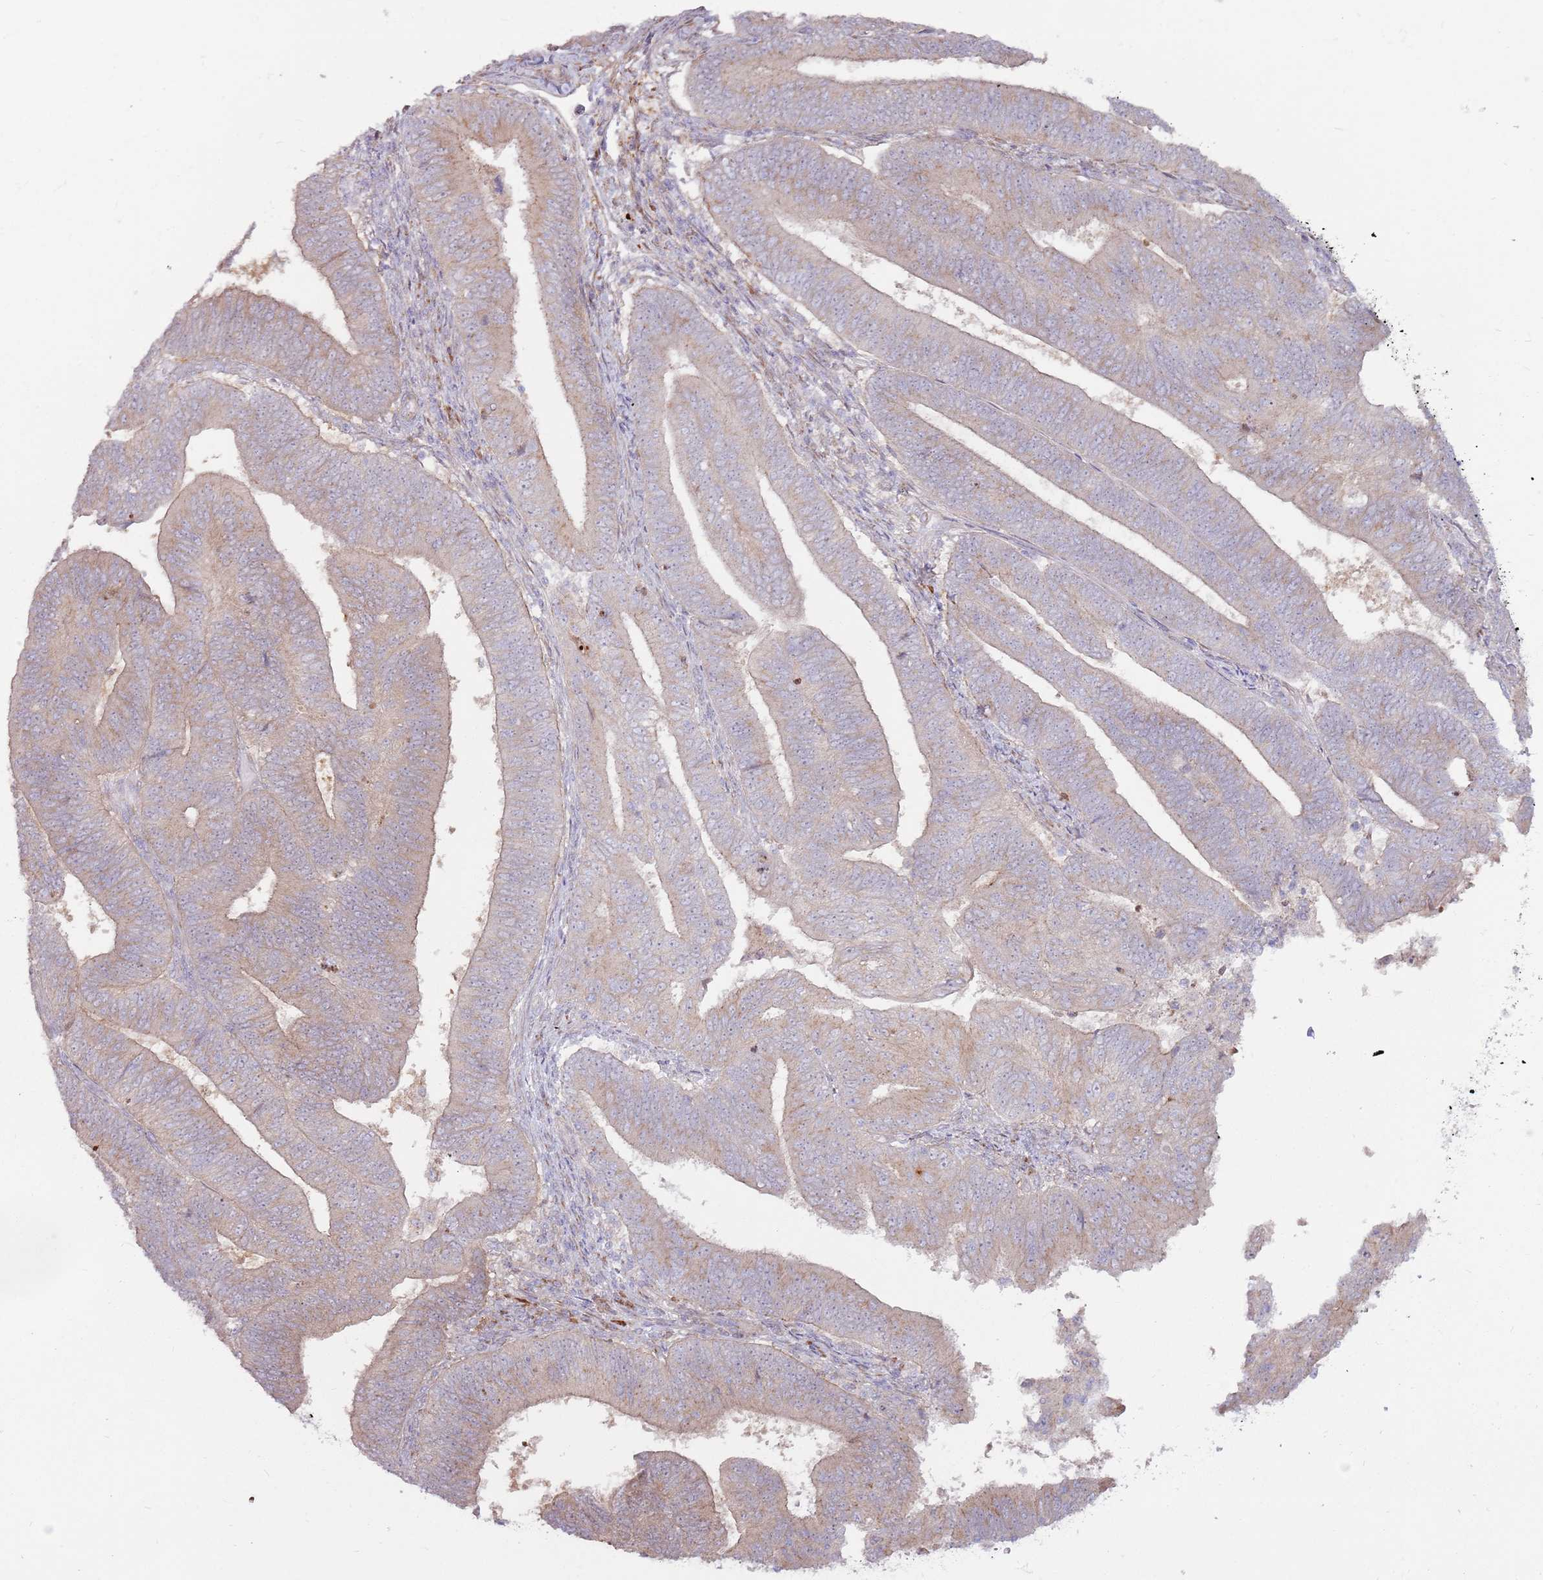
{"staining": {"intensity": "weak", "quantity": "25%-75%", "location": "cytoplasmic/membranous"}, "tissue": "endometrial cancer", "cell_type": "Tumor cells", "image_type": "cancer", "snomed": [{"axis": "morphology", "description": "Adenocarcinoma, NOS"}, {"axis": "topography", "description": "Endometrium"}], "caption": "DAB immunohistochemical staining of endometrial cancer (adenocarcinoma) demonstrates weak cytoplasmic/membranous protein staining in about 25%-75% of tumor cells.", "gene": "CCDC150", "patient": {"sex": "female", "age": 70}}